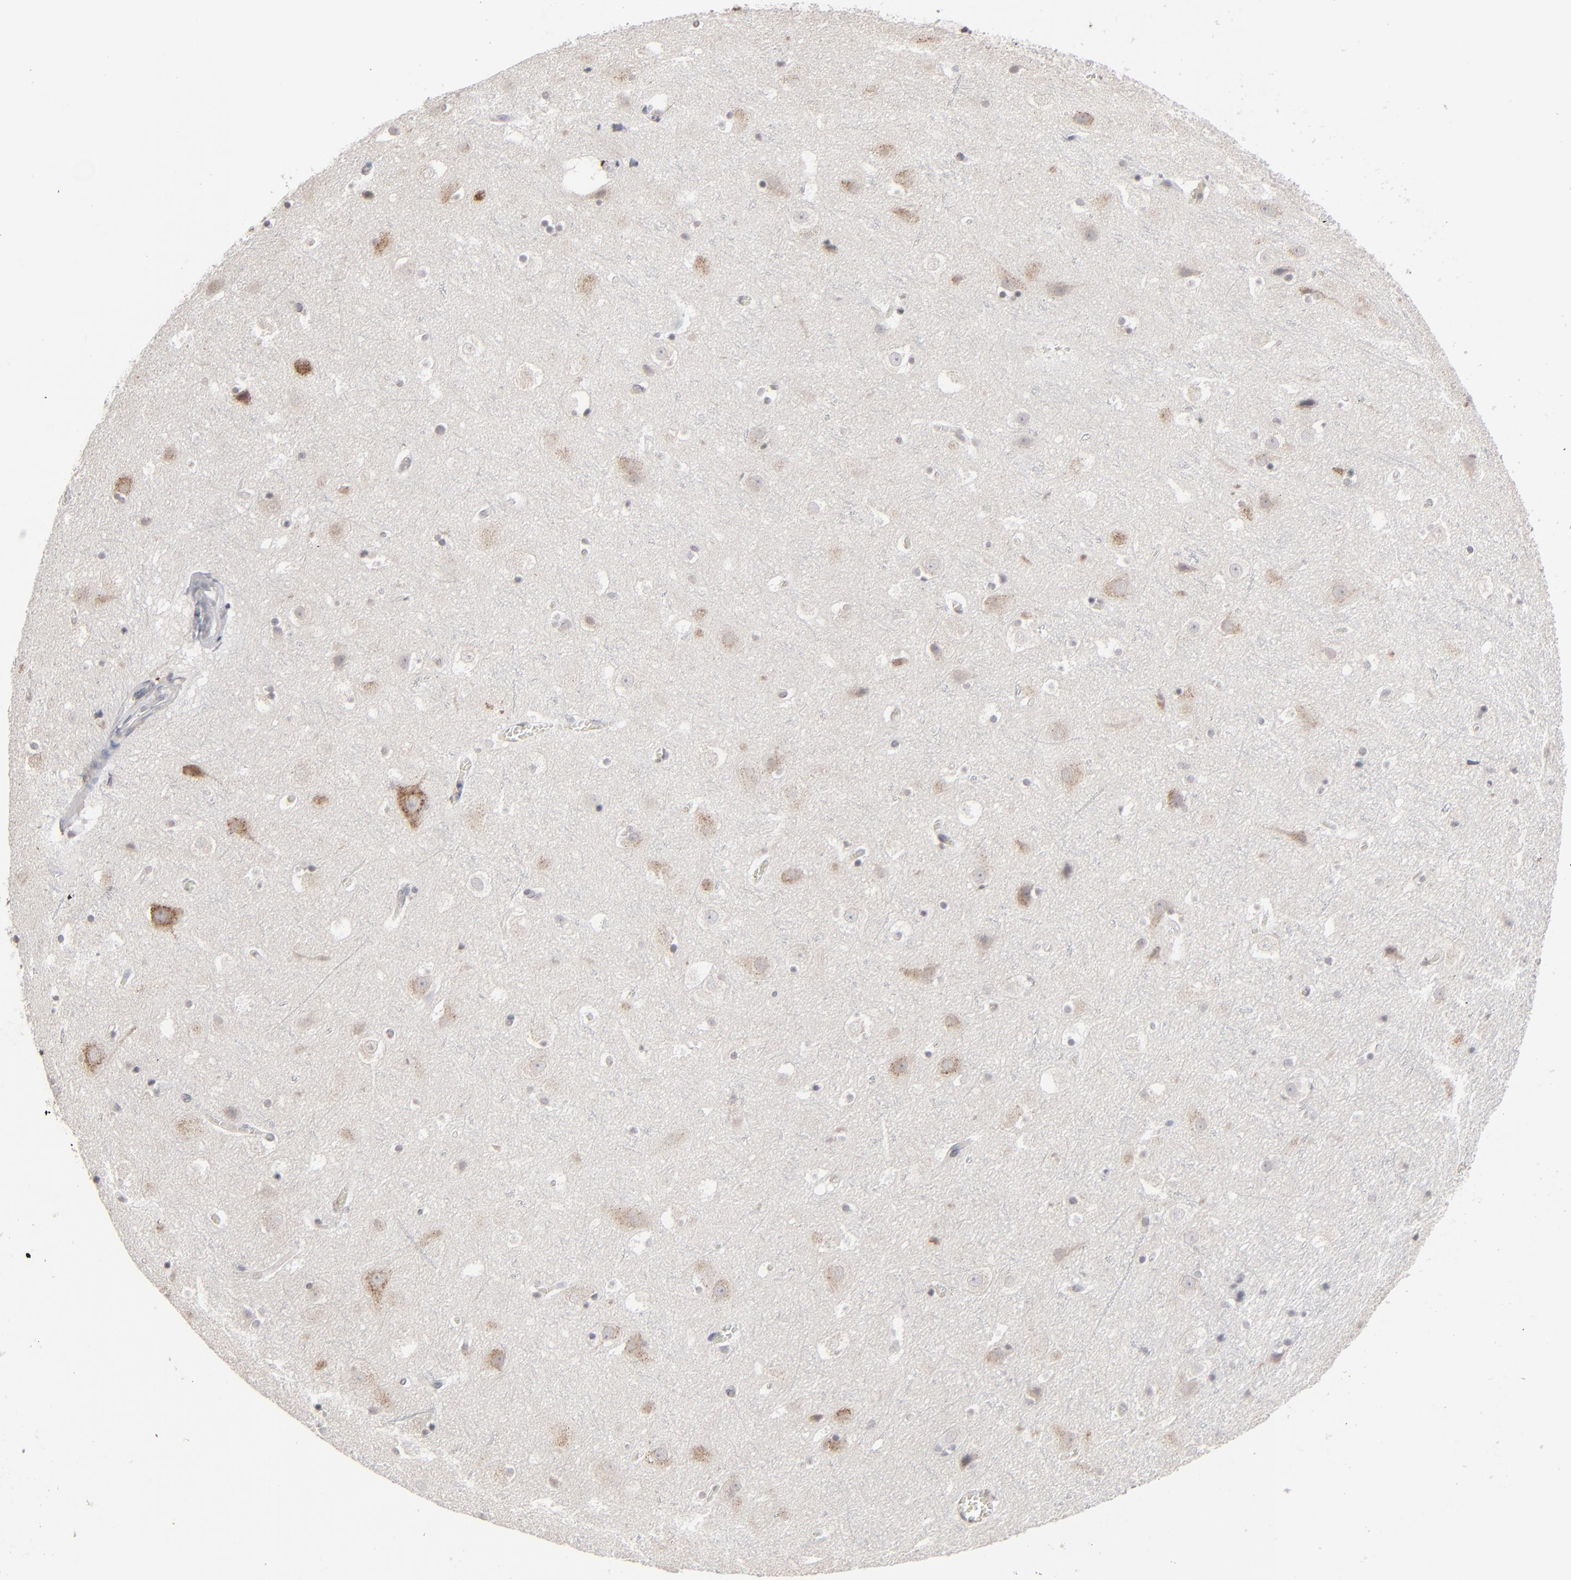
{"staining": {"intensity": "negative", "quantity": "none", "location": "none"}, "tissue": "cerebral cortex", "cell_type": "Endothelial cells", "image_type": "normal", "snomed": [{"axis": "morphology", "description": "Normal tissue, NOS"}, {"axis": "topography", "description": "Cerebral cortex"}], "caption": "High power microscopy micrograph of an immunohistochemistry photomicrograph of normal cerebral cortex, revealing no significant staining in endothelial cells.", "gene": "STAT4", "patient": {"sex": "male", "age": 45}}